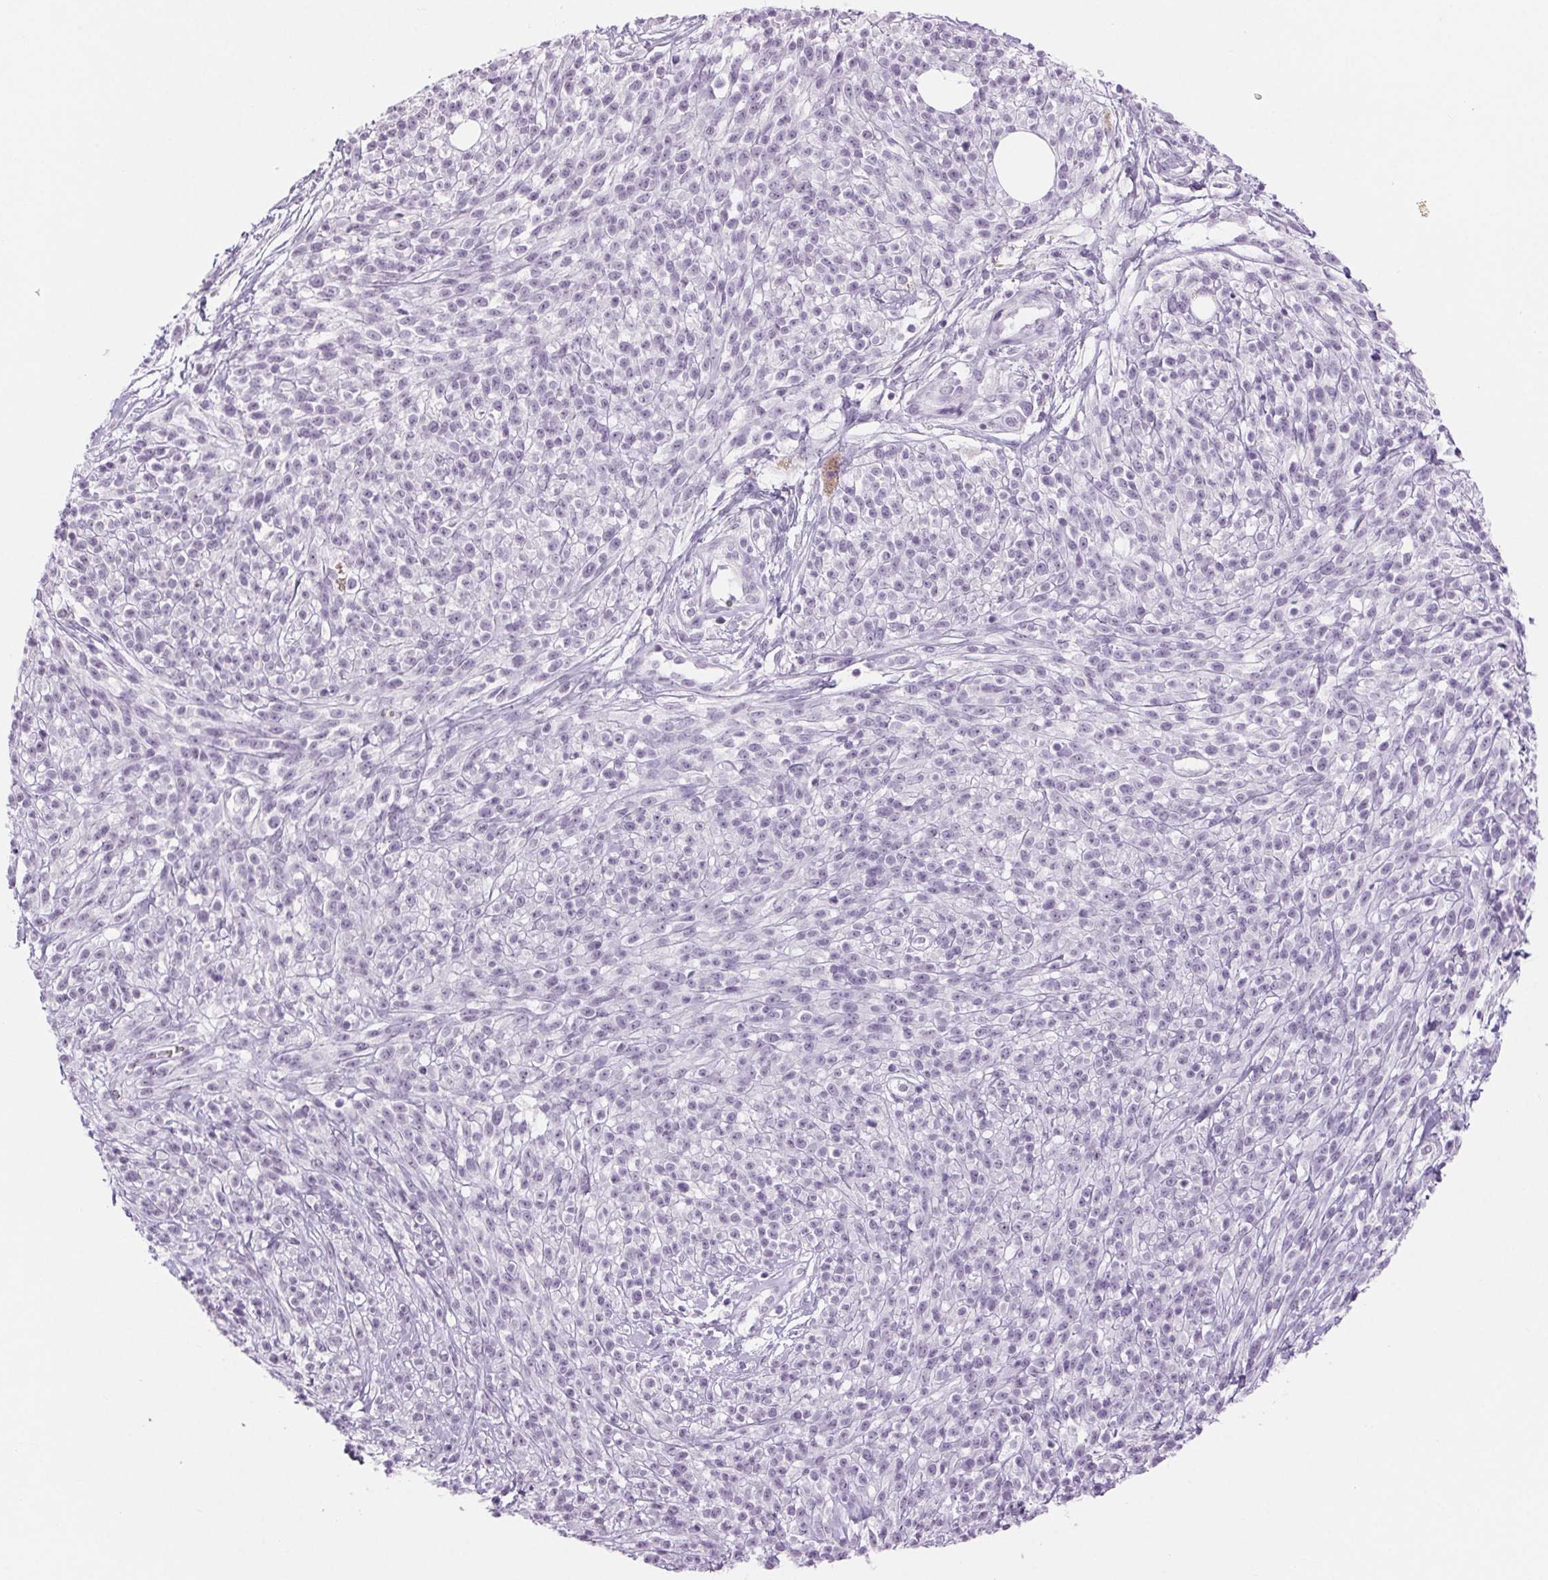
{"staining": {"intensity": "negative", "quantity": "none", "location": "none"}, "tissue": "melanoma", "cell_type": "Tumor cells", "image_type": "cancer", "snomed": [{"axis": "morphology", "description": "Malignant melanoma, NOS"}, {"axis": "topography", "description": "Skin"}, {"axis": "topography", "description": "Skin of trunk"}], "caption": "There is no significant positivity in tumor cells of malignant melanoma.", "gene": "SLC6A19", "patient": {"sex": "male", "age": 74}}